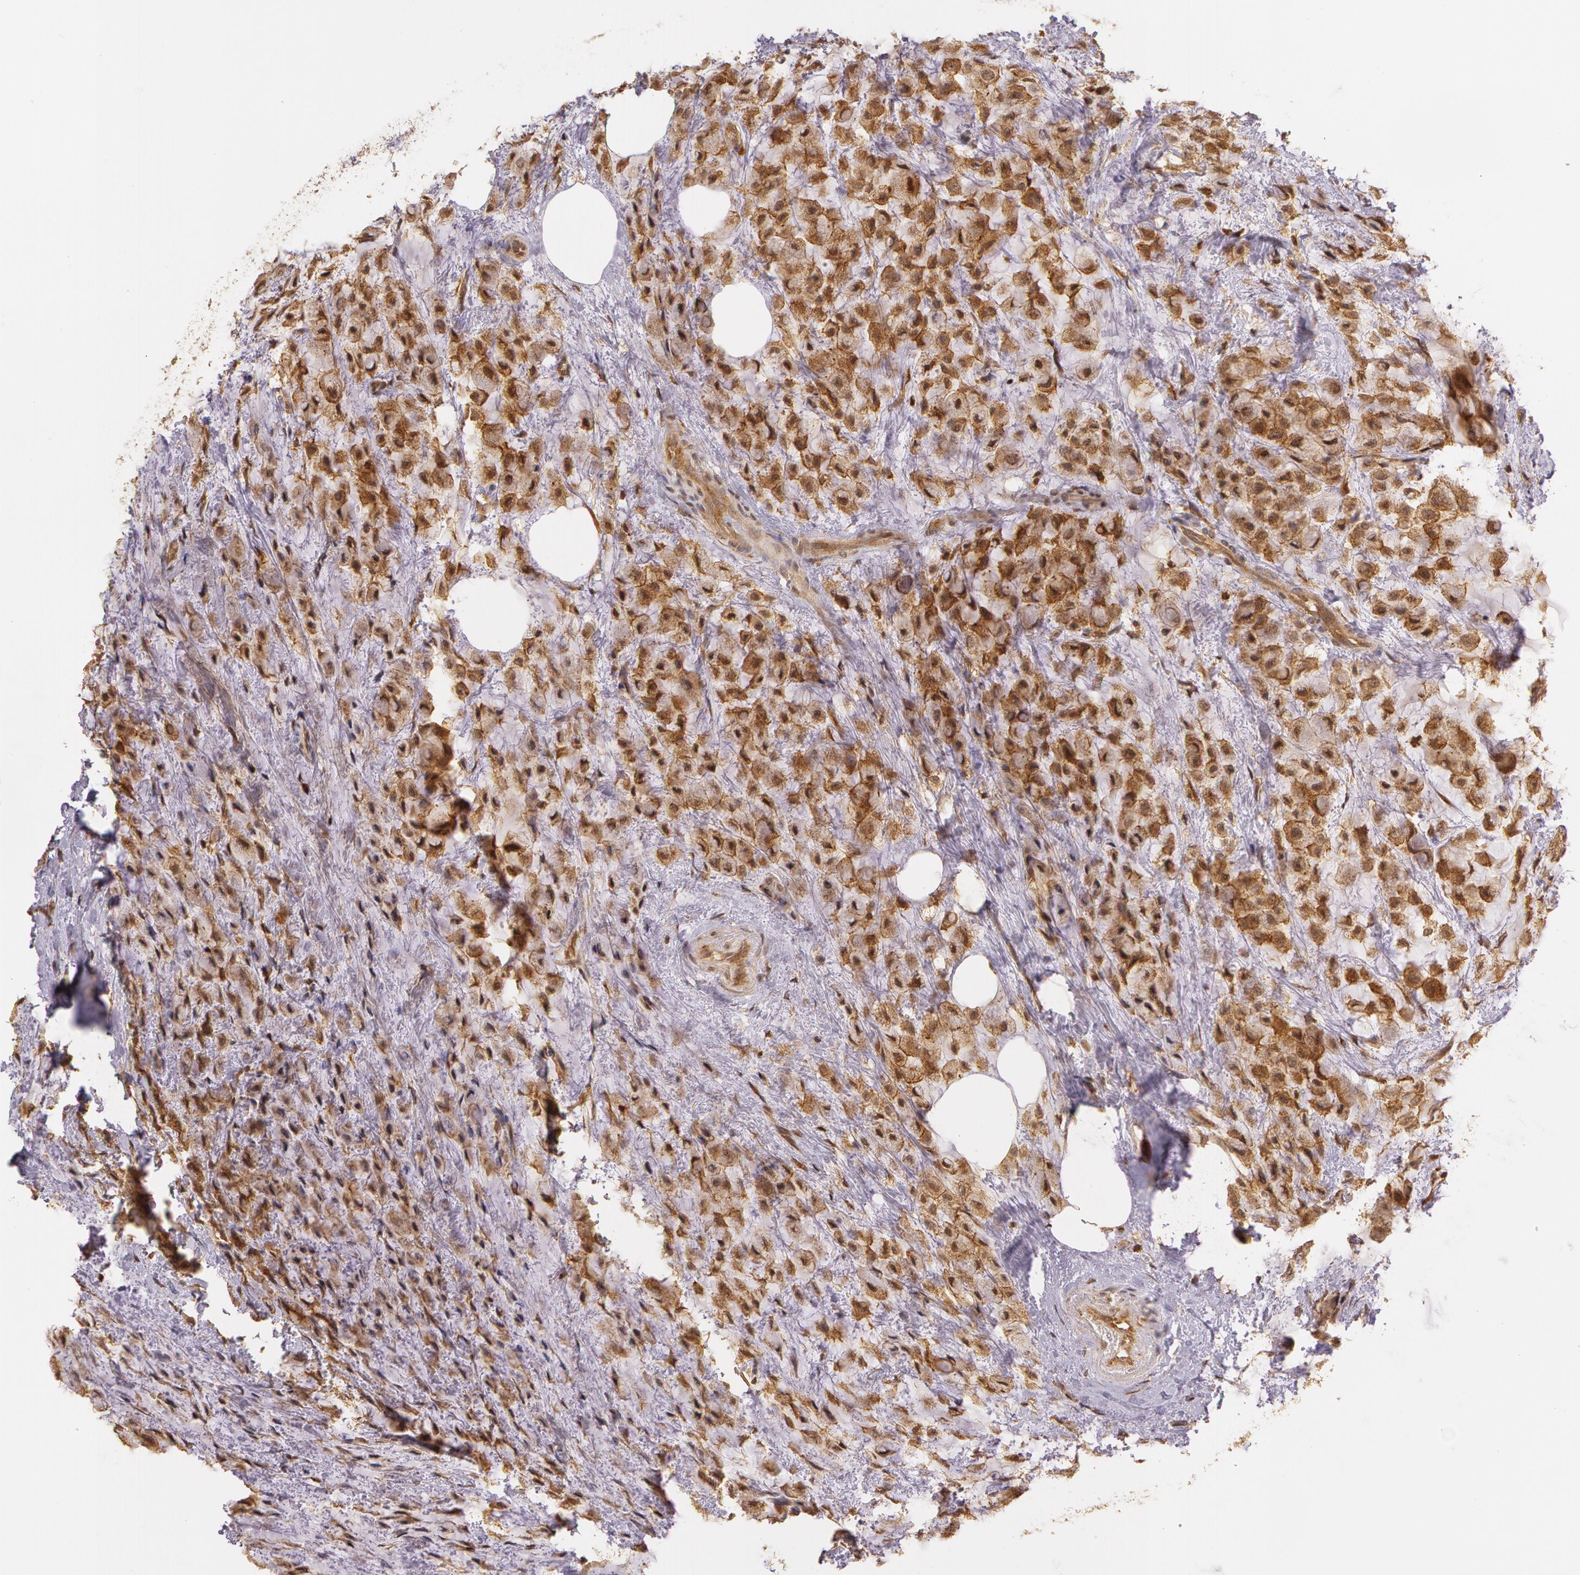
{"staining": {"intensity": "moderate", "quantity": ">75%", "location": "cytoplasmic/membranous"}, "tissue": "breast cancer", "cell_type": "Tumor cells", "image_type": "cancer", "snomed": [{"axis": "morphology", "description": "Lobular carcinoma"}, {"axis": "topography", "description": "Breast"}], "caption": "Breast cancer stained with immunohistochemistry (IHC) exhibits moderate cytoplasmic/membranous staining in about >75% of tumor cells.", "gene": "ASCC2", "patient": {"sex": "female", "age": 85}}